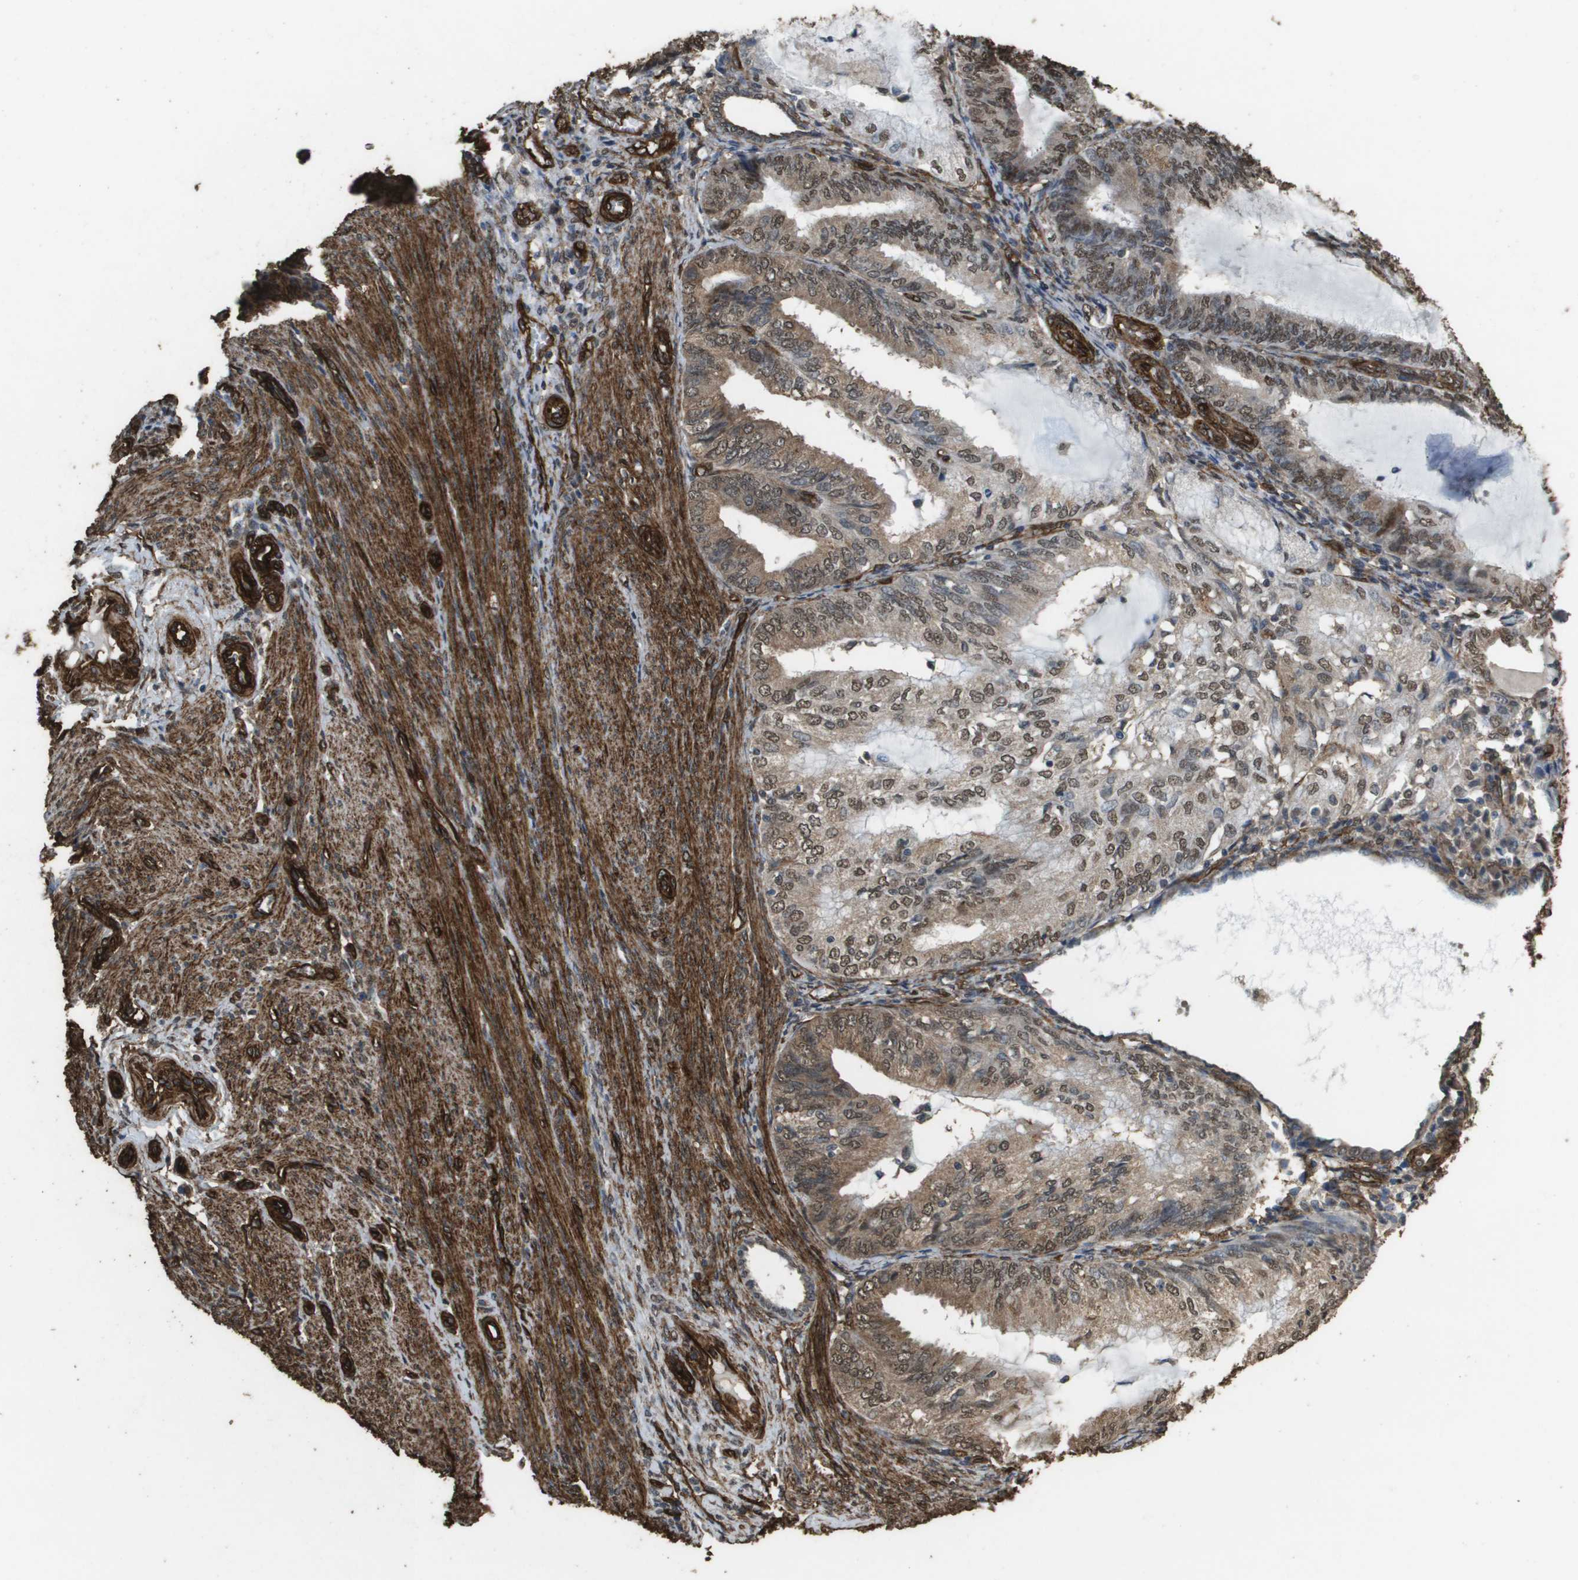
{"staining": {"intensity": "moderate", "quantity": ">75%", "location": "cytoplasmic/membranous,nuclear"}, "tissue": "endometrial cancer", "cell_type": "Tumor cells", "image_type": "cancer", "snomed": [{"axis": "morphology", "description": "Adenocarcinoma, NOS"}, {"axis": "topography", "description": "Endometrium"}], "caption": "Endometrial cancer (adenocarcinoma) tissue shows moderate cytoplasmic/membranous and nuclear staining in about >75% of tumor cells", "gene": "AAMP", "patient": {"sex": "female", "age": 81}}